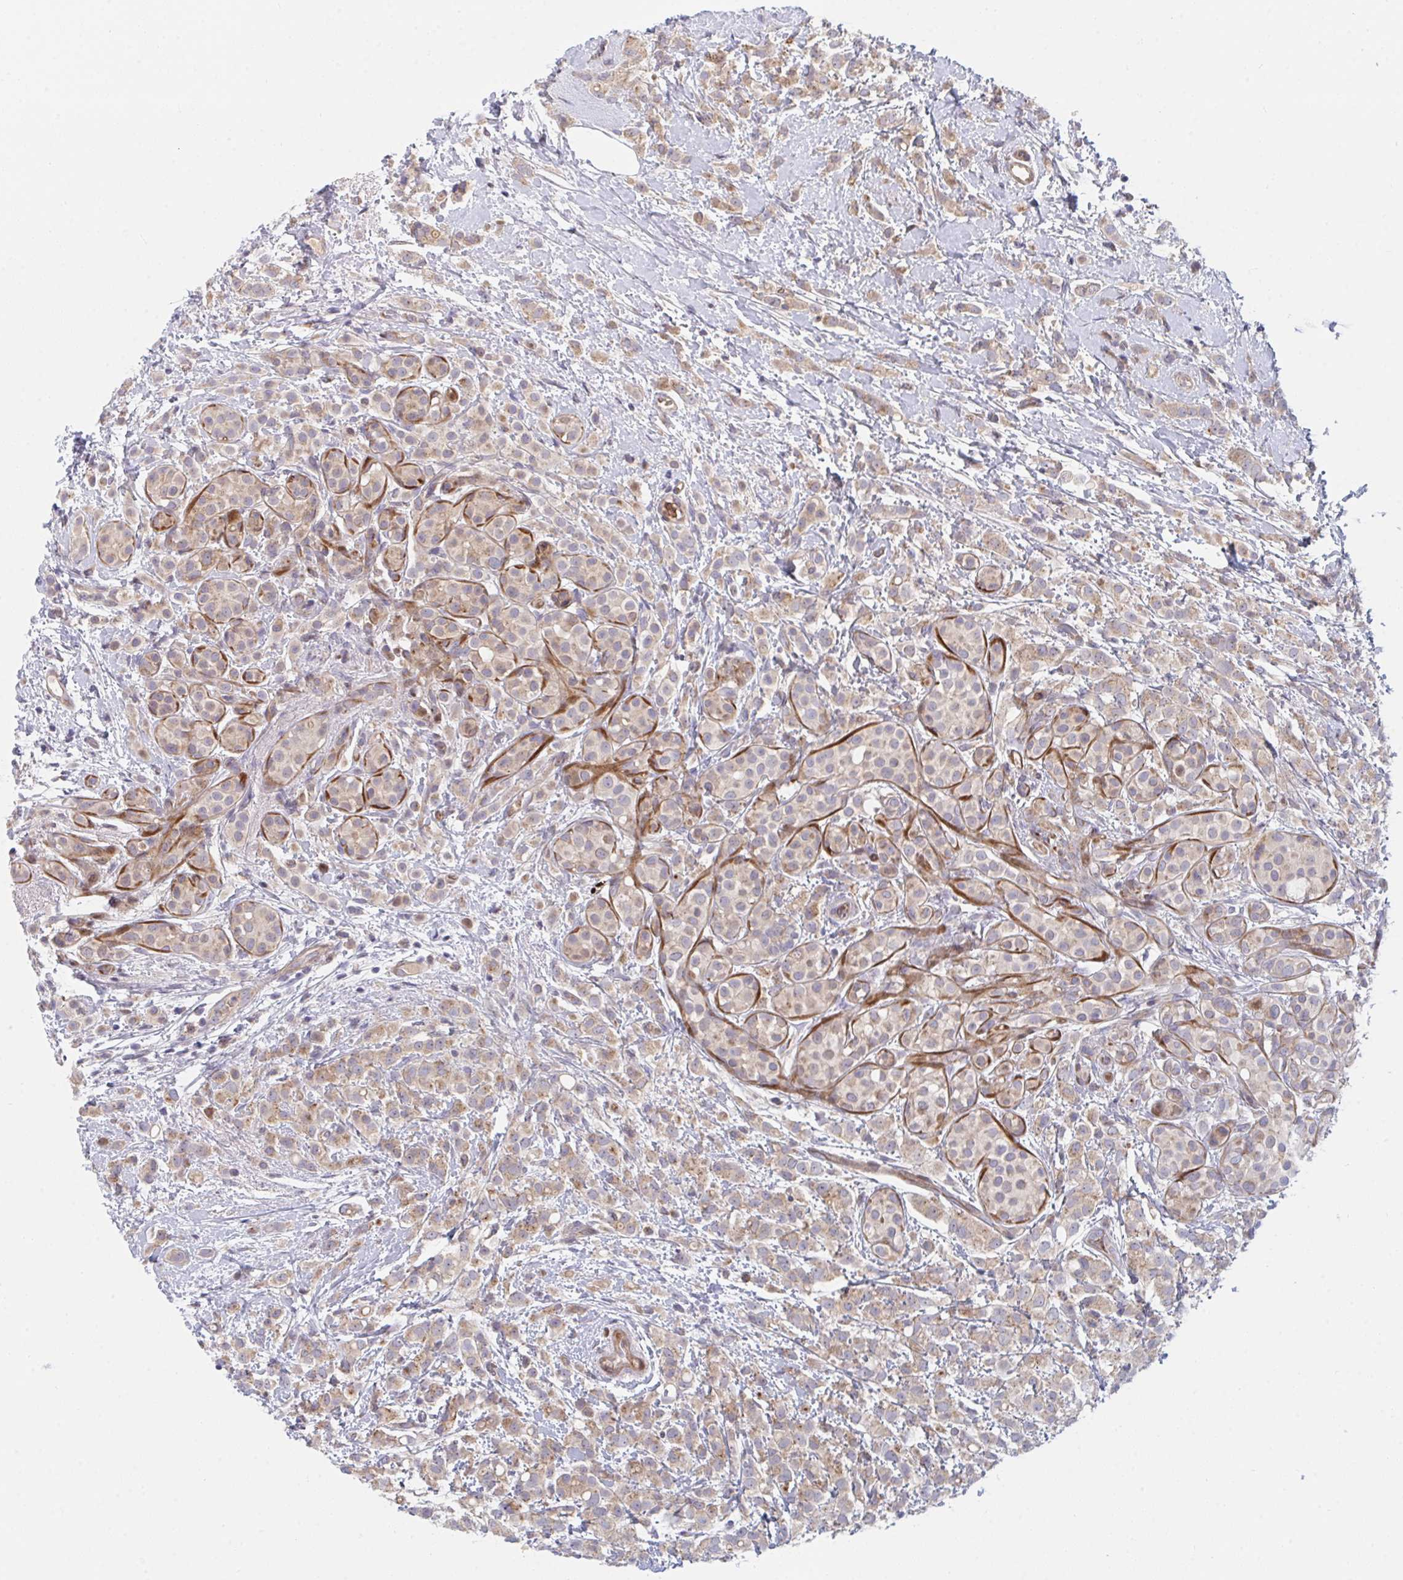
{"staining": {"intensity": "weak", "quantity": ">75%", "location": "cytoplasmic/membranous"}, "tissue": "breast cancer", "cell_type": "Tumor cells", "image_type": "cancer", "snomed": [{"axis": "morphology", "description": "Lobular carcinoma"}, {"axis": "topography", "description": "Breast"}], "caption": "Protein staining of breast lobular carcinoma tissue exhibits weak cytoplasmic/membranous expression in about >75% of tumor cells.", "gene": "TNFSF4", "patient": {"sex": "female", "age": 68}}